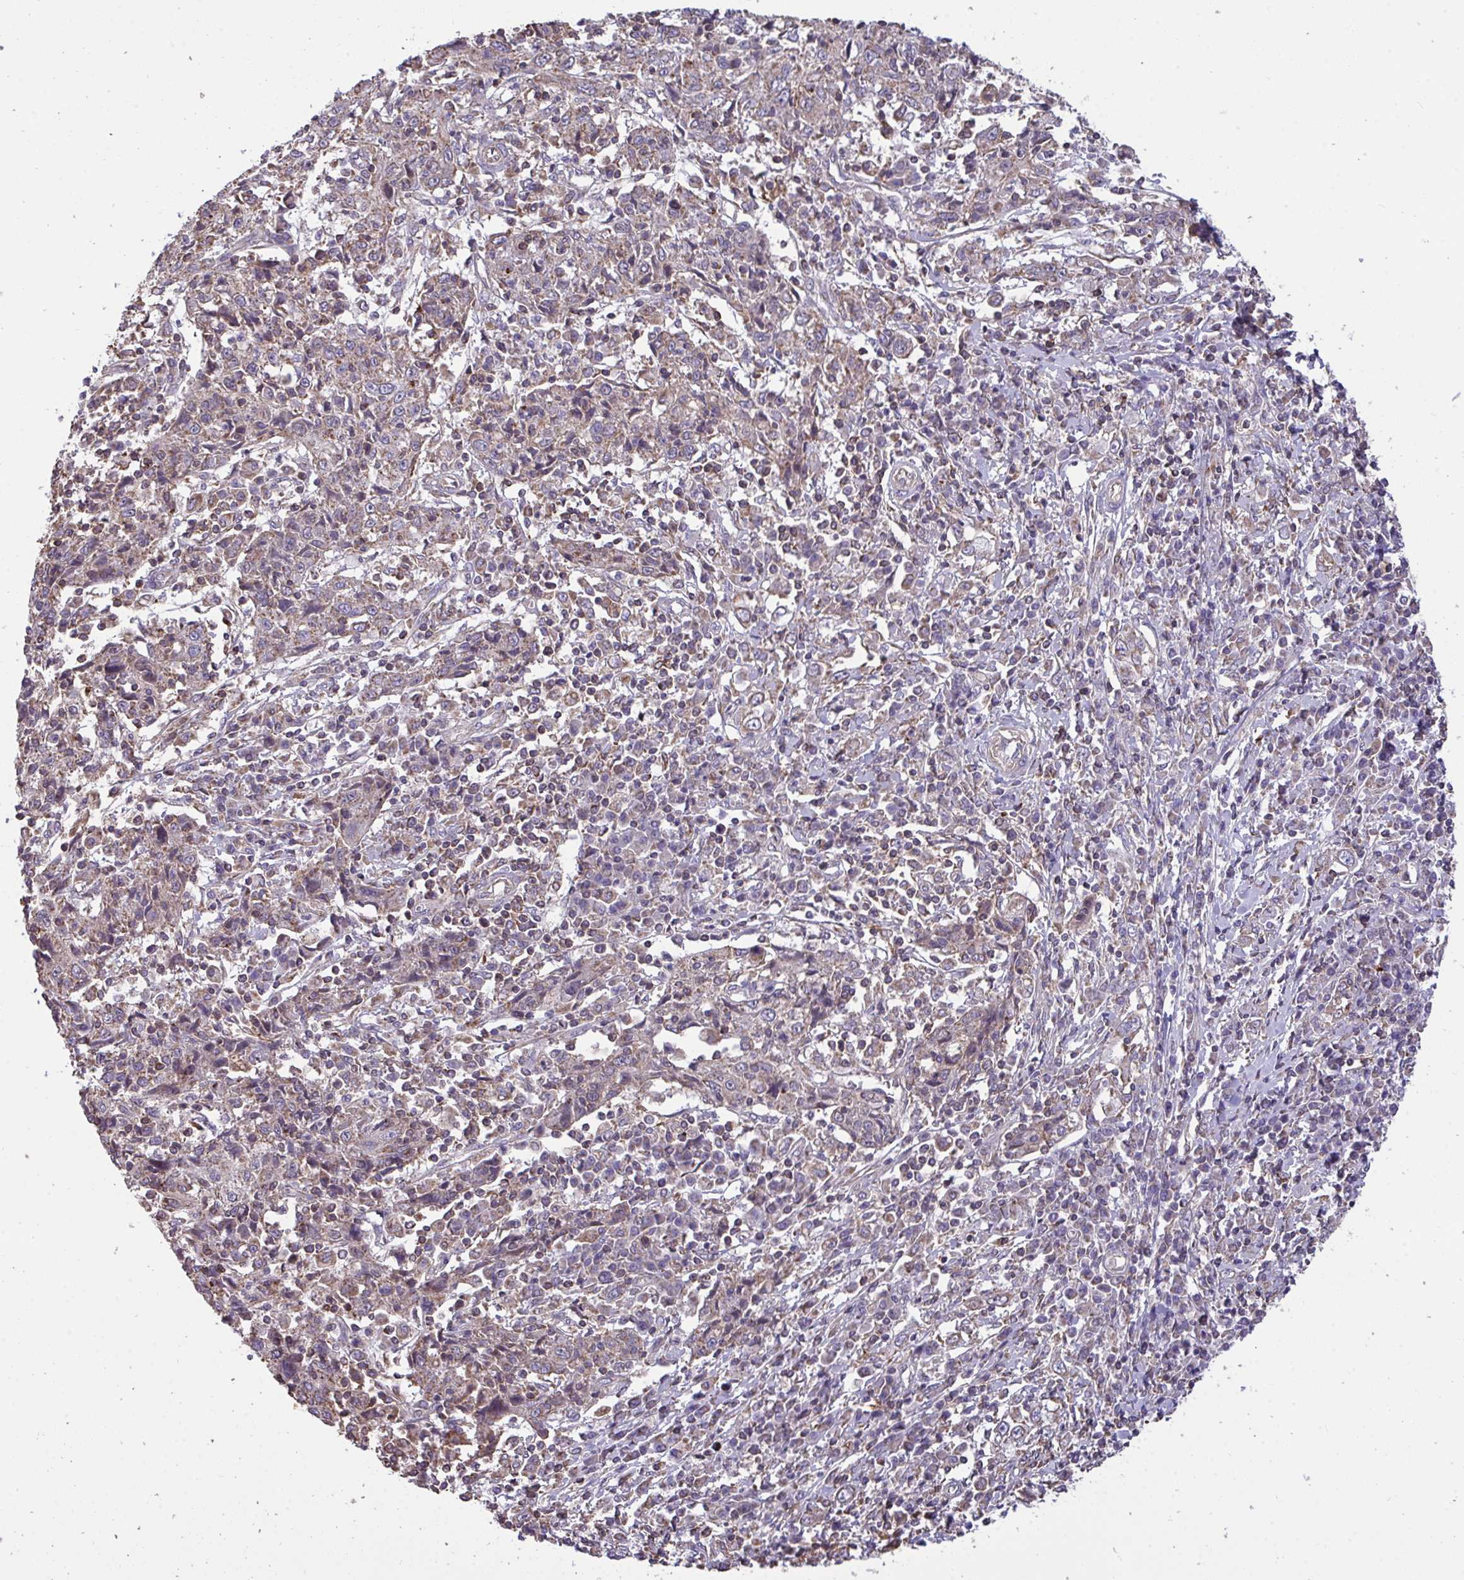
{"staining": {"intensity": "weak", "quantity": "<25%", "location": "cytoplasmic/membranous"}, "tissue": "cervical cancer", "cell_type": "Tumor cells", "image_type": "cancer", "snomed": [{"axis": "morphology", "description": "Squamous cell carcinoma, NOS"}, {"axis": "topography", "description": "Cervix"}], "caption": "Histopathology image shows no significant protein expression in tumor cells of cervical squamous cell carcinoma.", "gene": "PPM1H", "patient": {"sex": "female", "age": 46}}